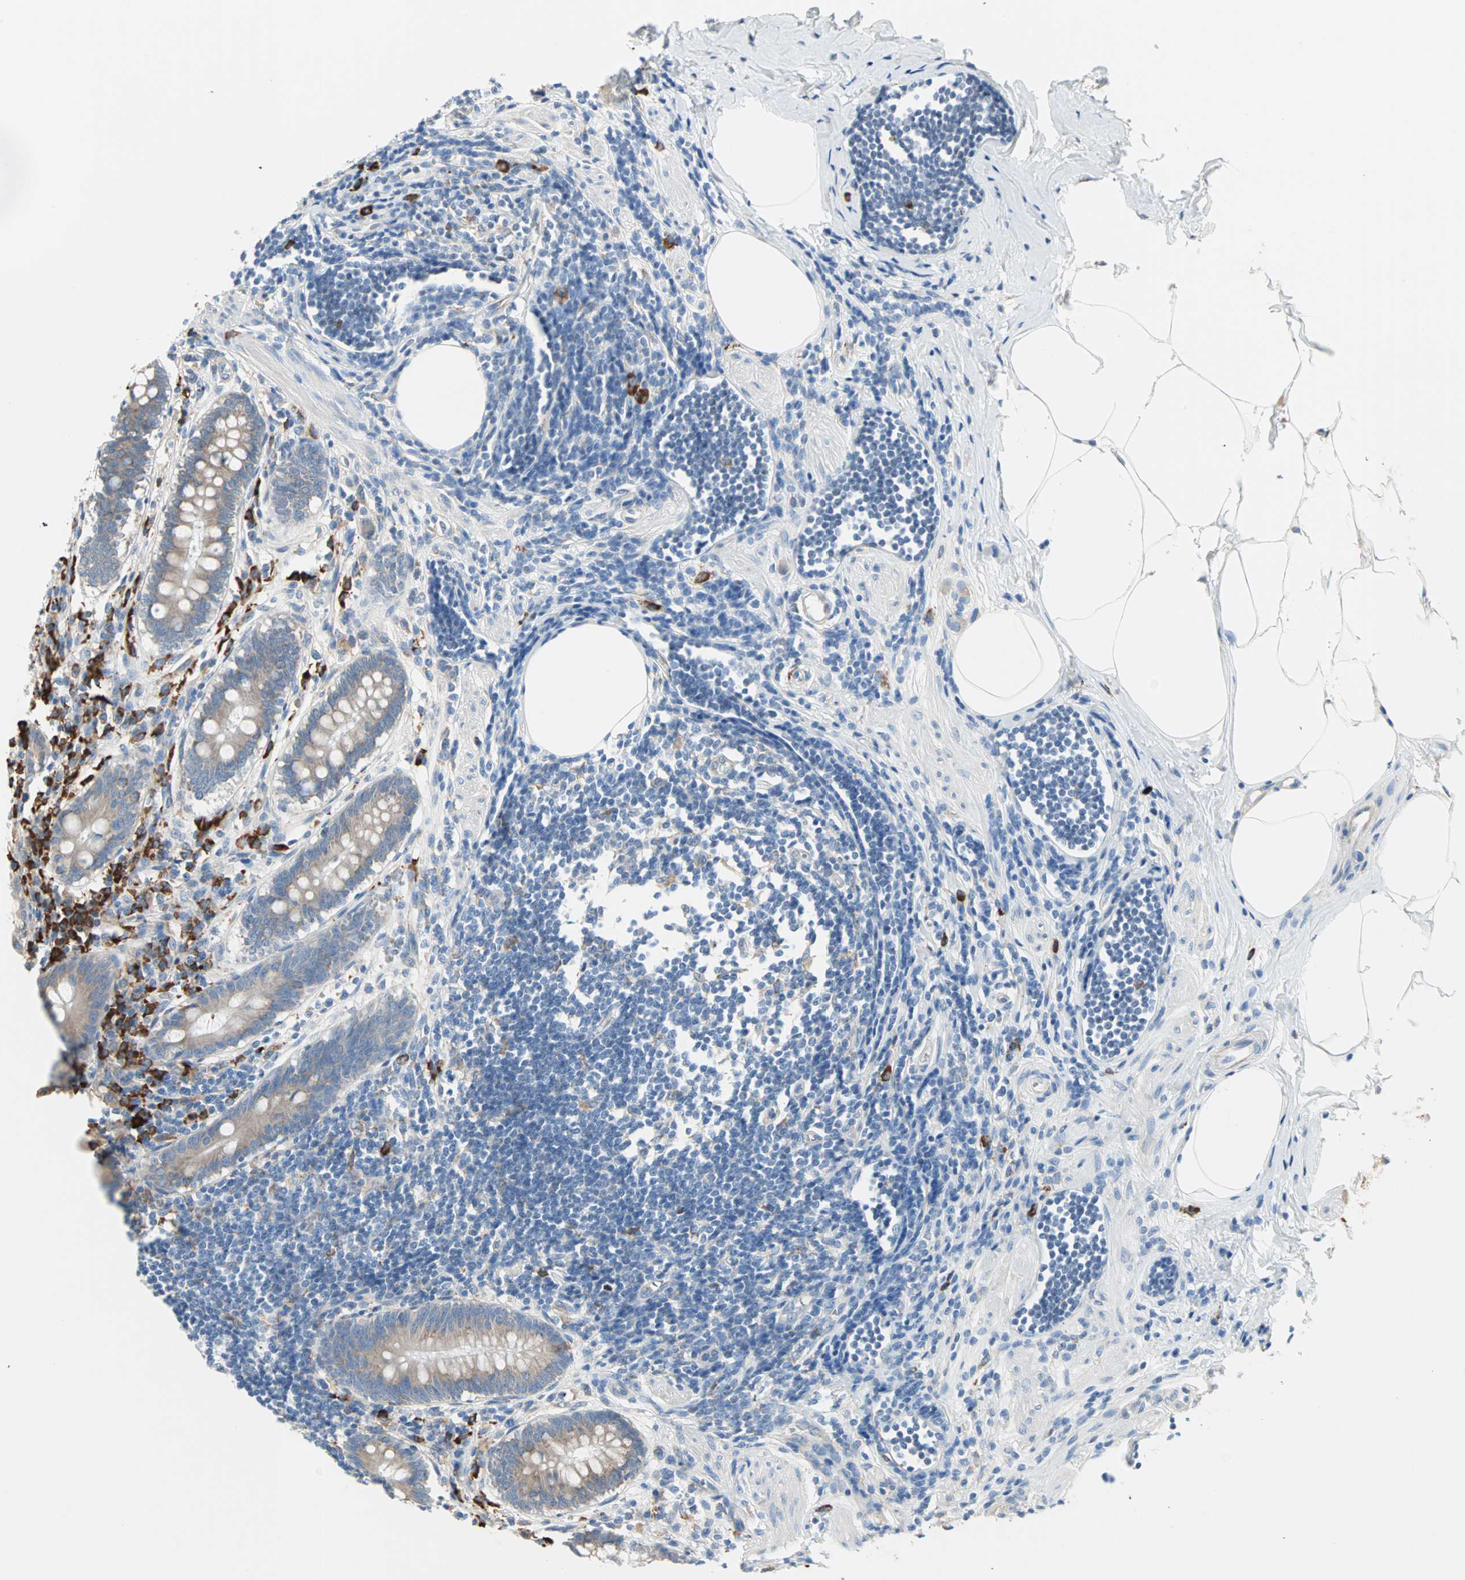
{"staining": {"intensity": "weak", "quantity": ">75%", "location": "cytoplasmic/membranous"}, "tissue": "appendix", "cell_type": "Glandular cells", "image_type": "normal", "snomed": [{"axis": "morphology", "description": "Normal tissue, NOS"}, {"axis": "topography", "description": "Appendix"}], "caption": "Human appendix stained with a brown dye exhibits weak cytoplasmic/membranous positive expression in approximately >75% of glandular cells.", "gene": "PLCXD1", "patient": {"sex": "female", "age": 50}}